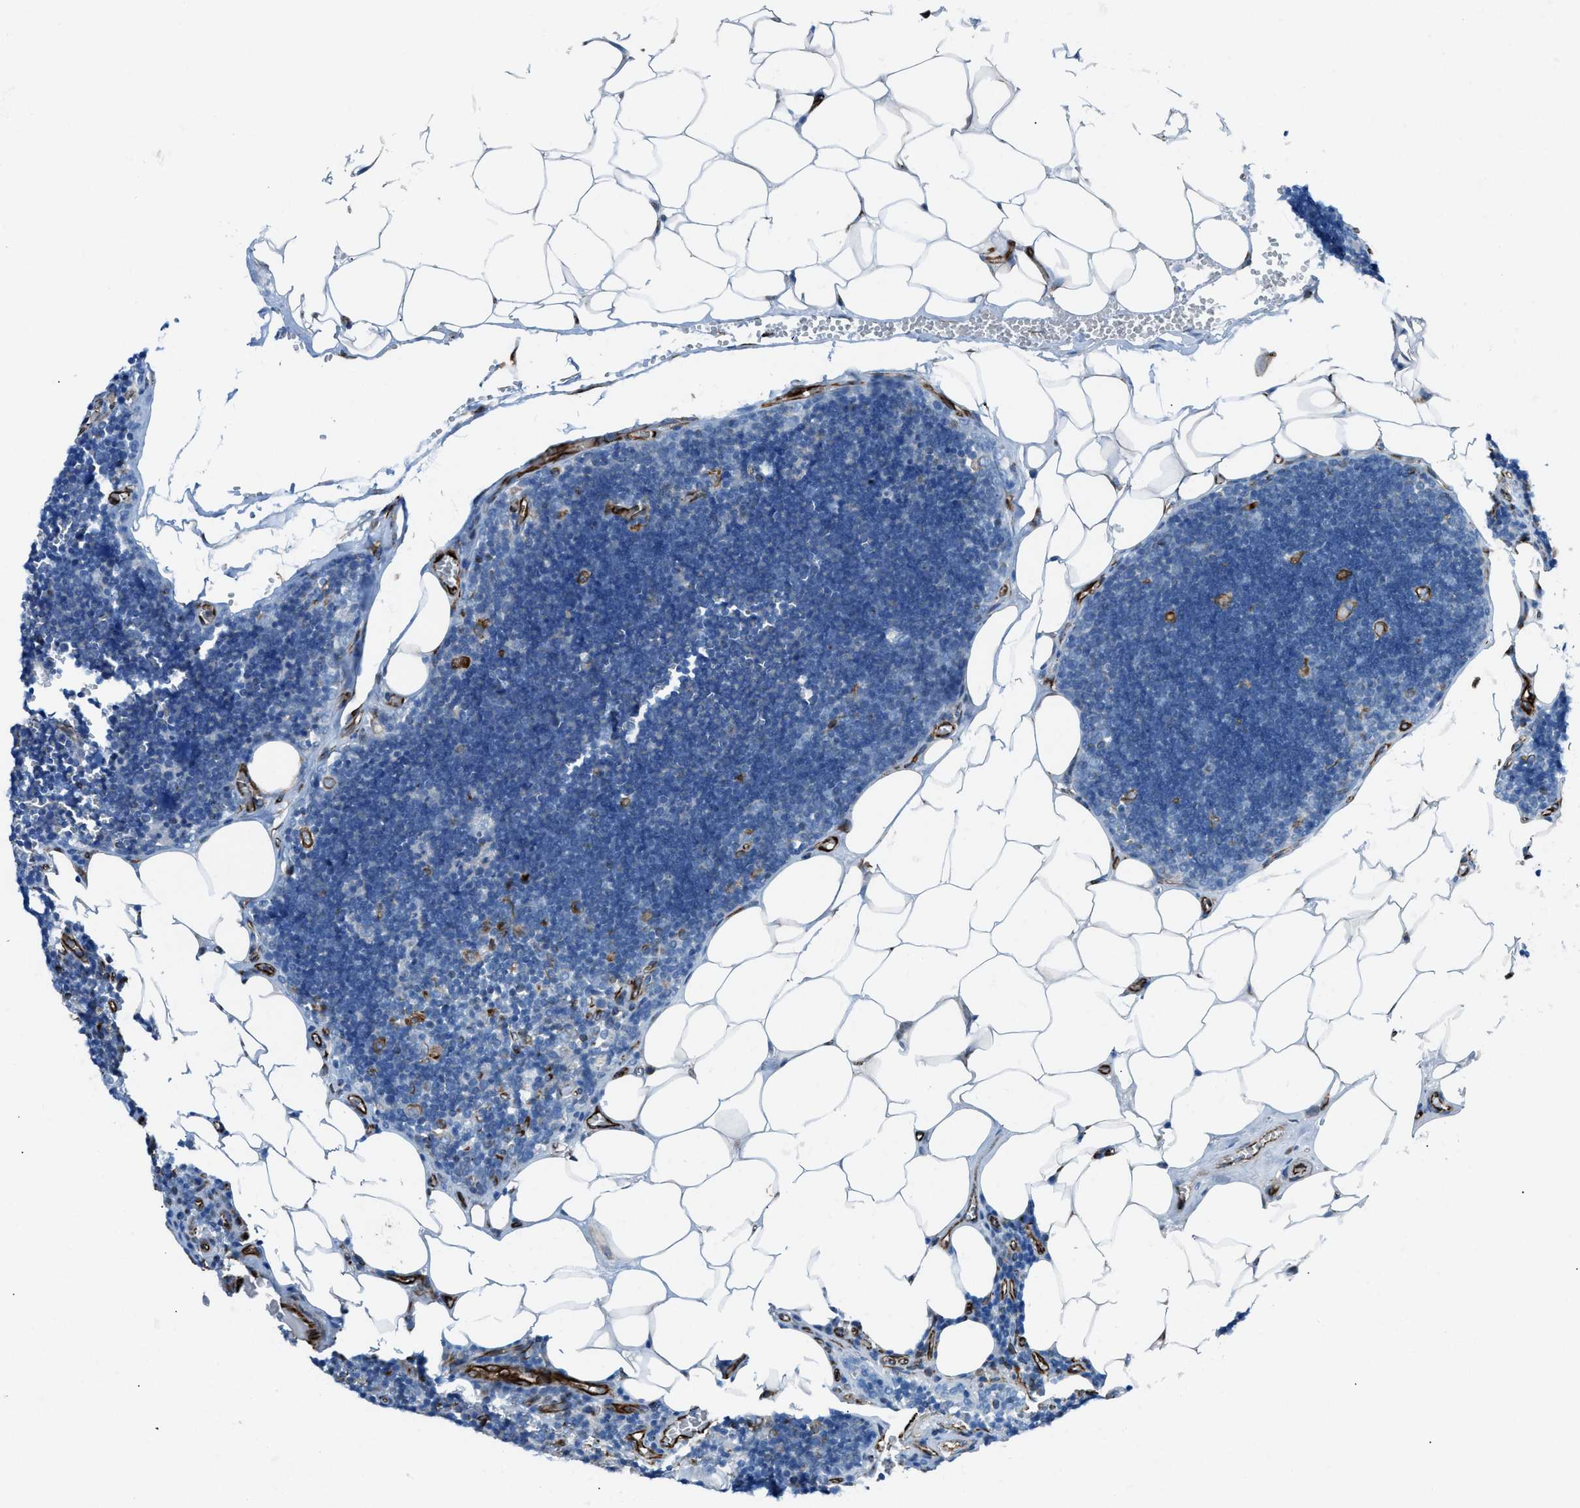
{"staining": {"intensity": "negative", "quantity": "none", "location": "none"}, "tissue": "lymph node", "cell_type": "Germinal center cells", "image_type": "normal", "snomed": [{"axis": "morphology", "description": "Normal tissue, NOS"}, {"axis": "topography", "description": "Lymph node"}], "caption": "Immunohistochemical staining of normal human lymph node displays no significant positivity in germinal center cells.", "gene": "CABP7", "patient": {"sex": "male", "age": 33}}